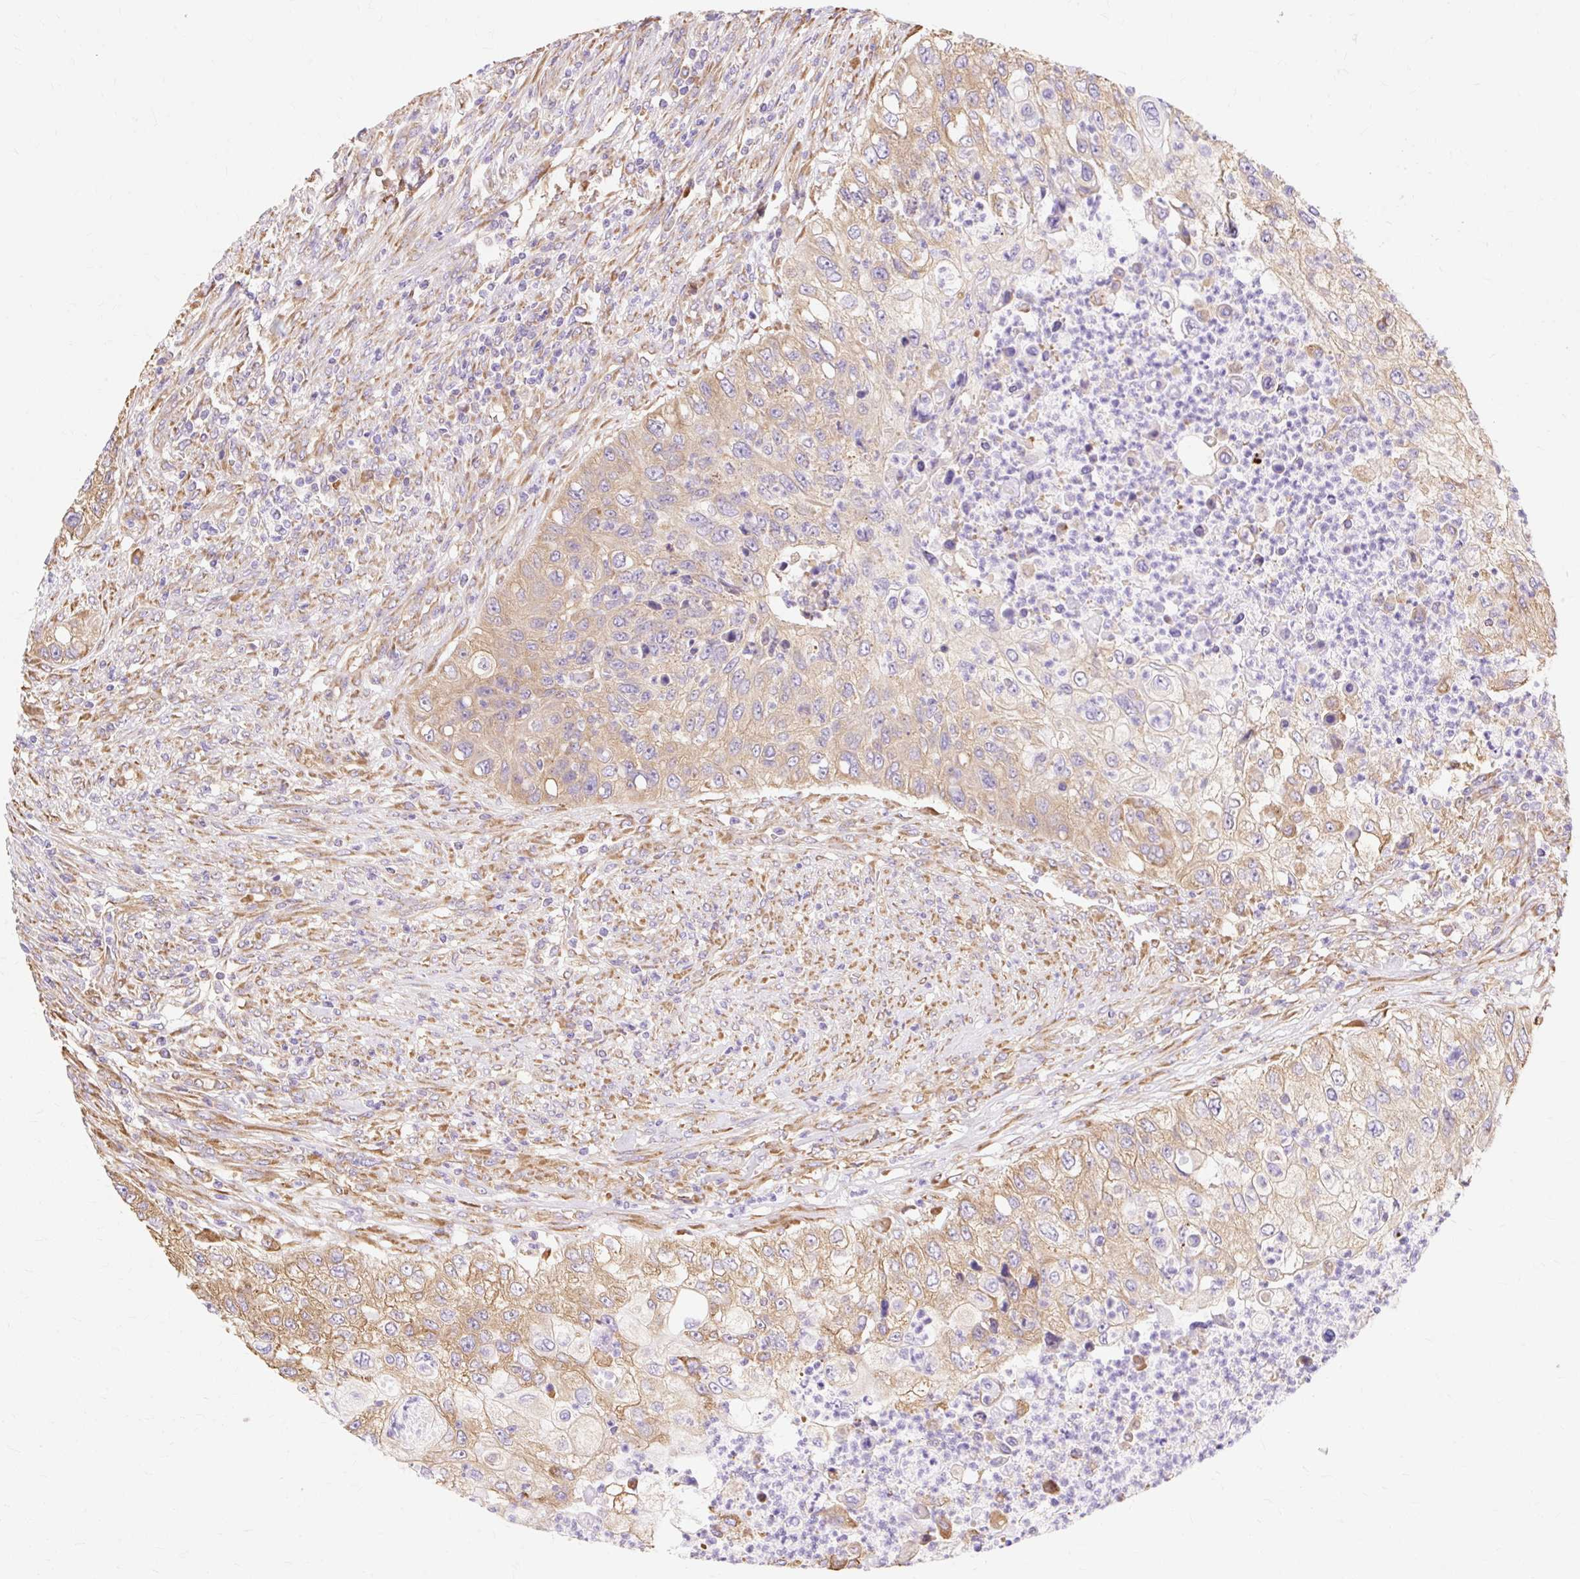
{"staining": {"intensity": "moderate", "quantity": ">75%", "location": "cytoplasmic/membranous"}, "tissue": "urothelial cancer", "cell_type": "Tumor cells", "image_type": "cancer", "snomed": [{"axis": "morphology", "description": "Urothelial carcinoma, High grade"}, {"axis": "topography", "description": "Urinary bladder"}], "caption": "A photomicrograph of urothelial carcinoma (high-grade) stained for a protein displays moderate cytoplasmic/membranous brown staining in tumor cells. (Brightfield microscopy of DAB IHC at high magnification).", "gene": "RPS17", "patient": {"sex": "female", "age": 60}}